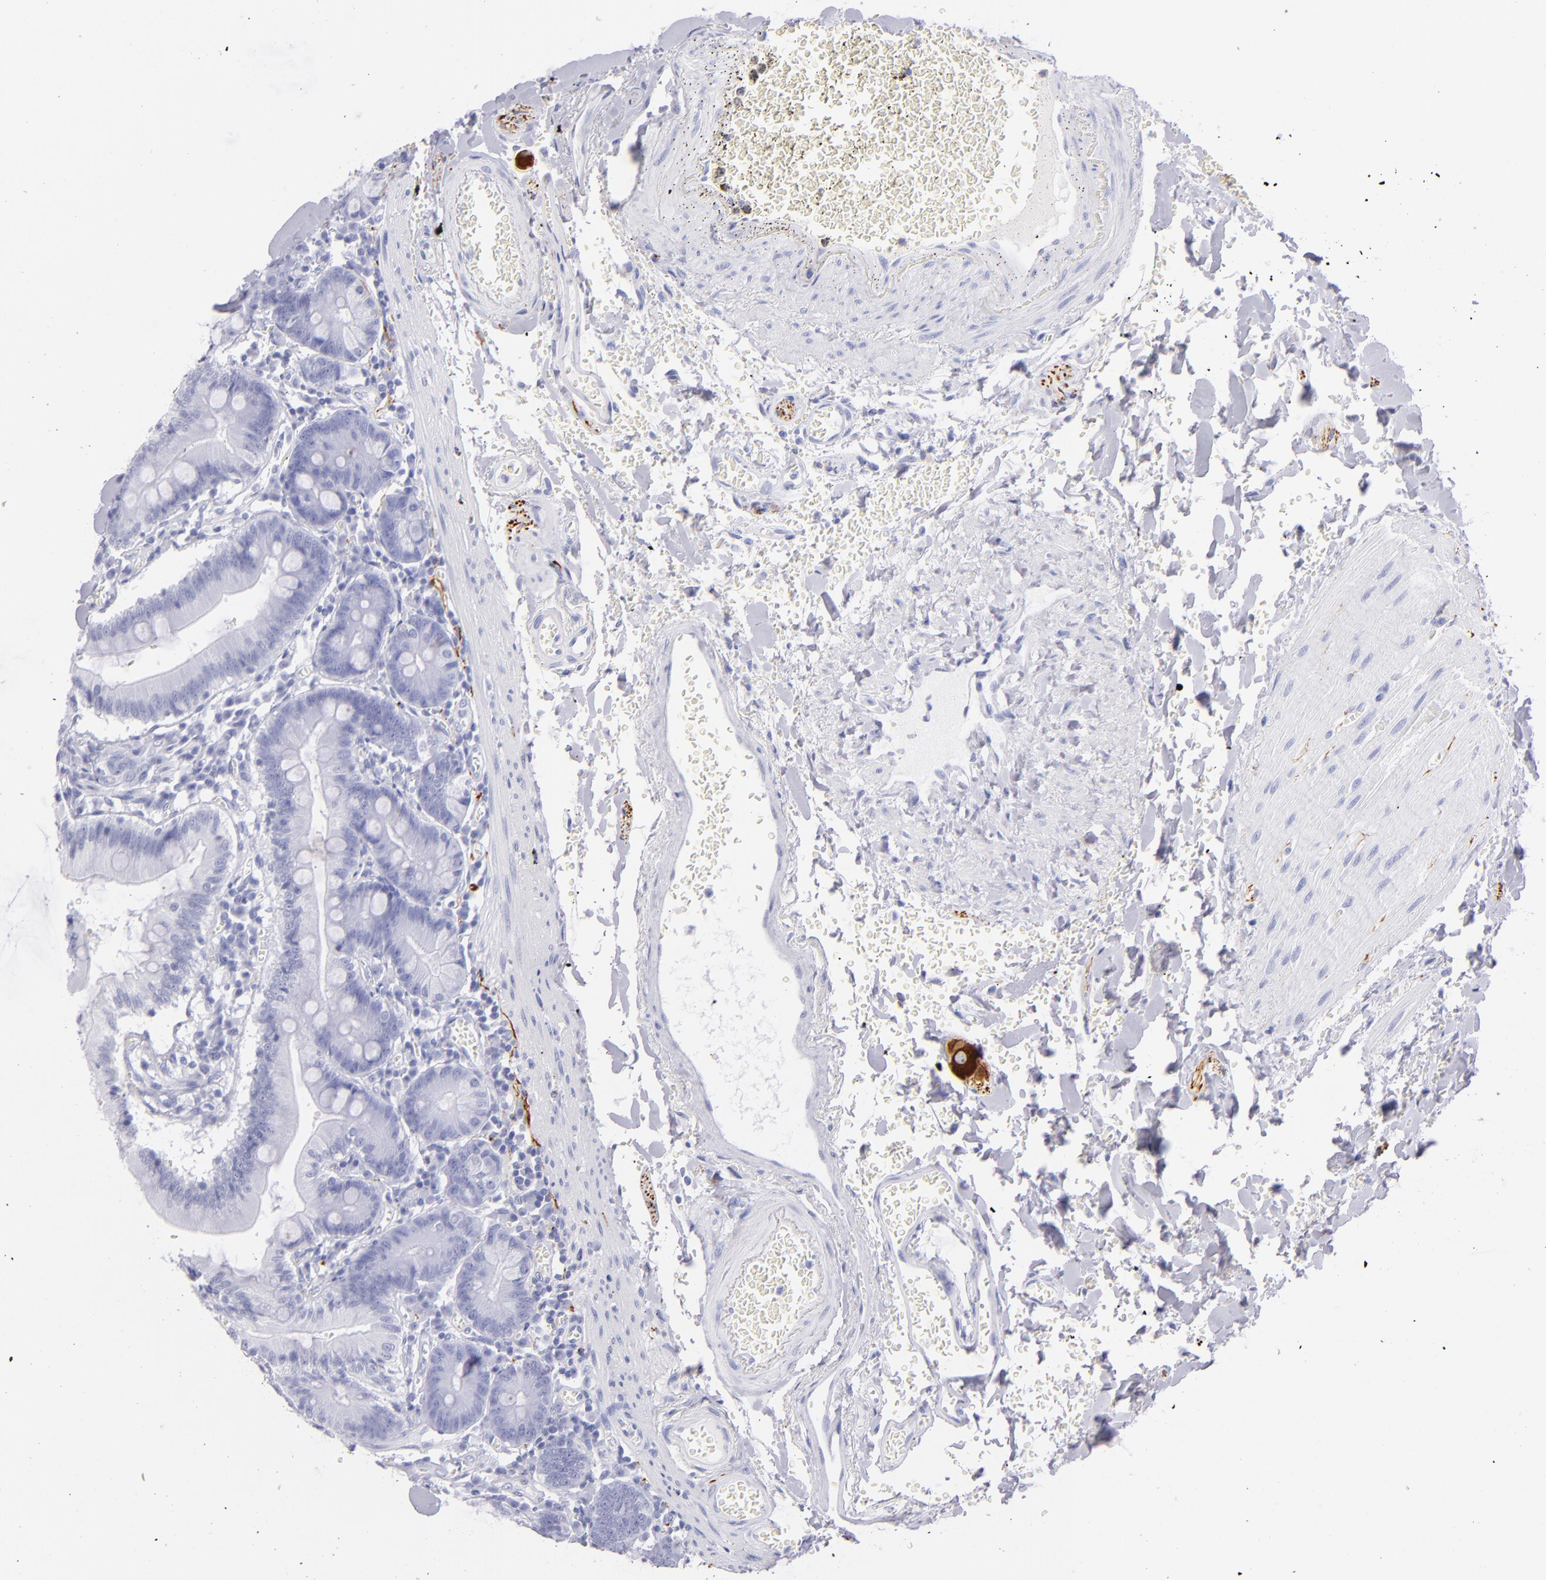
{"staining": {"intensity": "negative", "quantity": "none", "location": "none"}, "tissue": "small intestine", "cell_type": "Glandular cells", "image_type": "normal", "snomed": [{"axis": "morphology", "description": "Normal tissue, NOS"}, {"axis": "topography", "description": "Small intestine"}], "caption": "DAB immunohistochemical staining of normal human small intestine exhibits no significant staining in glandular cells.", "gene": "PRPH", "patient": {"sex": "male", "age": 71}}